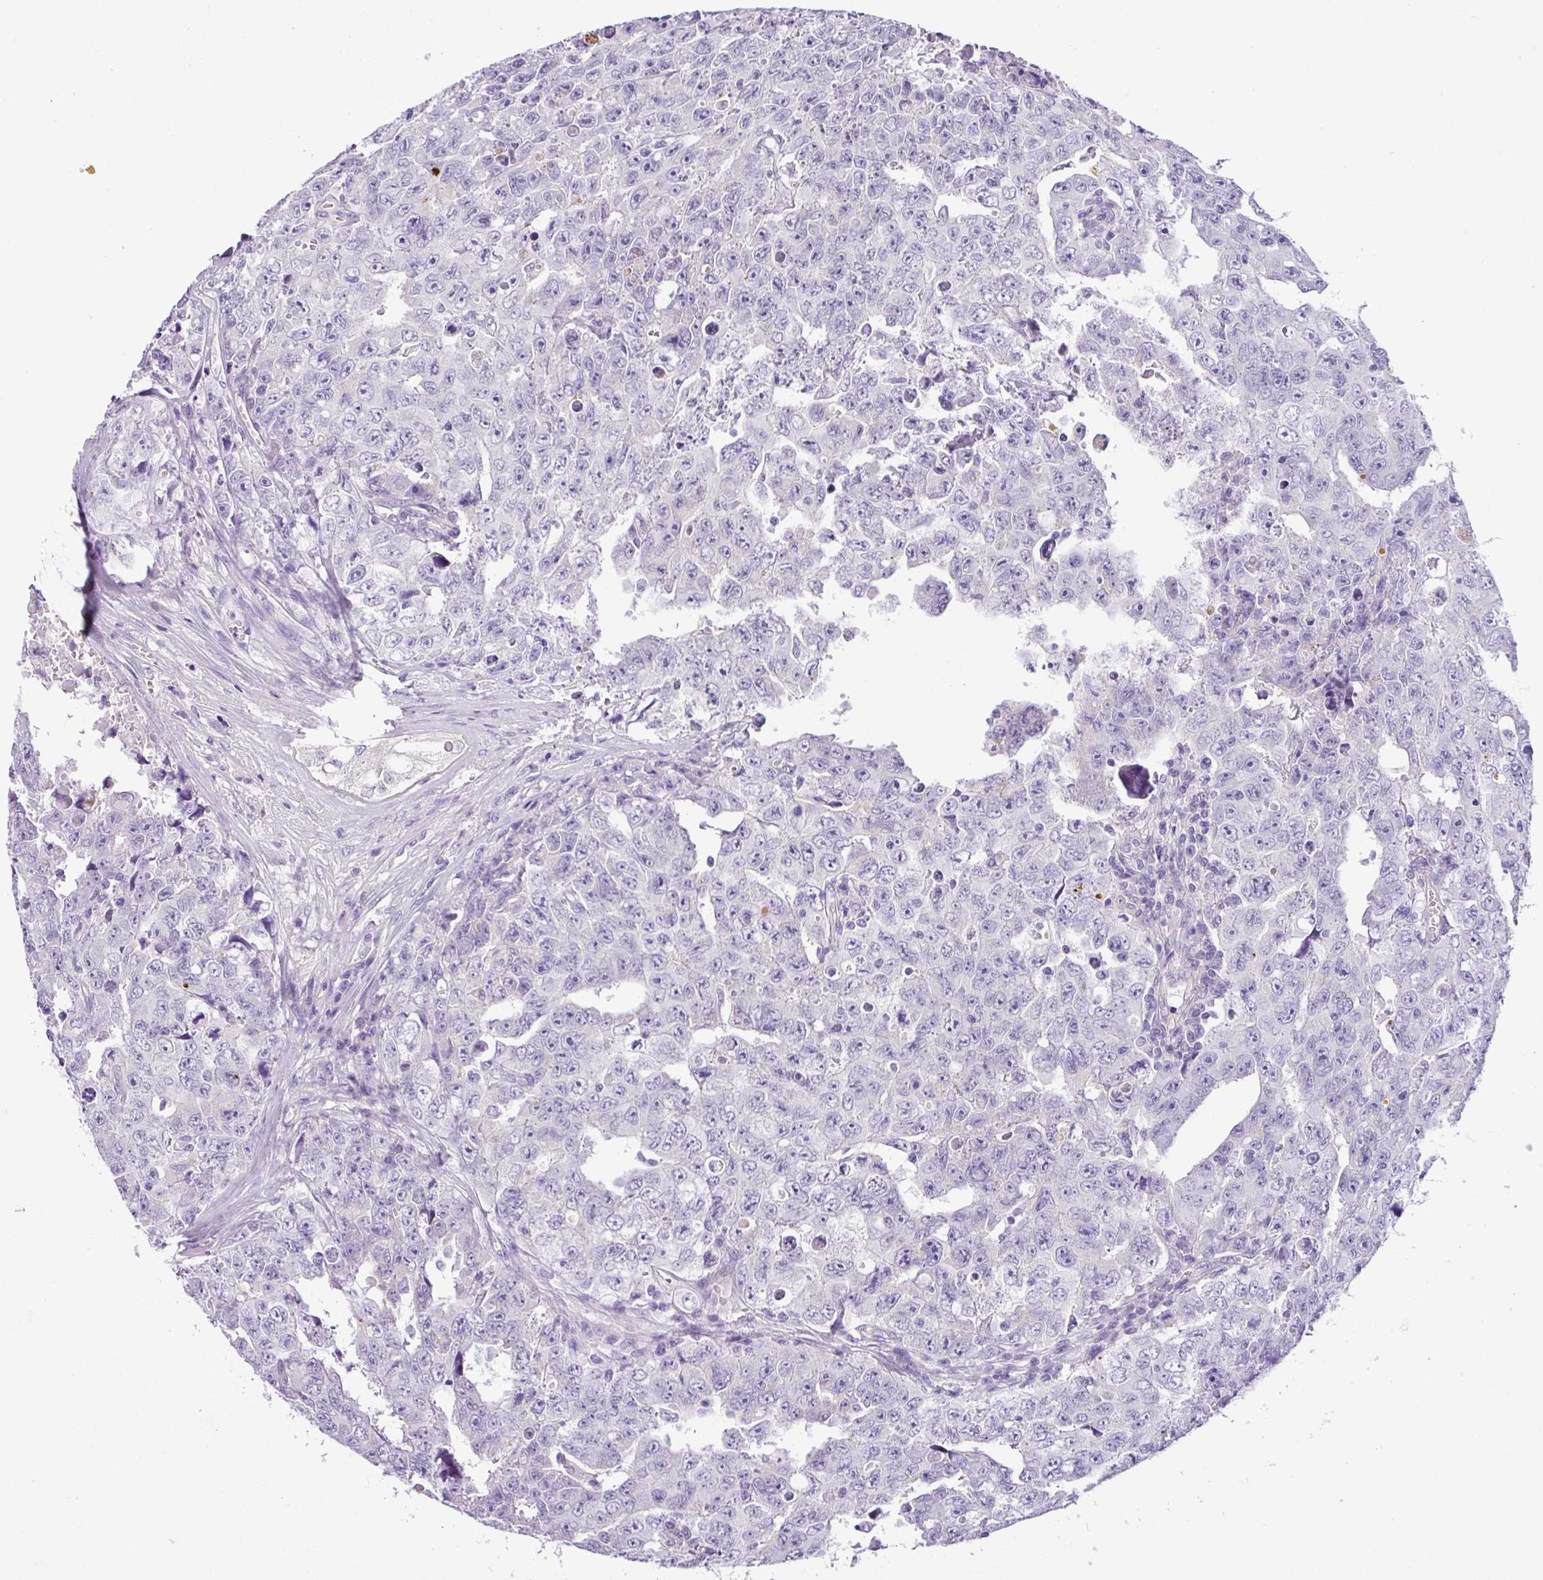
{"staining": {"intensity": "negative", "quantity": "none", "location": "none"}, "tissue": "testis cancer", "cell_type": "Tumor cells", "image_type": "cancer", "snomed": [{"axis": "morphology", "description": "Carcinoma, Embryonal, NOS"}, {"axis": "topography", "description": "Testis"}], "caption": "IHC of testis cancer (embryonal carcinoma) shows no positivity in tumor cells.", "gene": "HMCN2", "patient": {"sex": "male", "age": 24}}